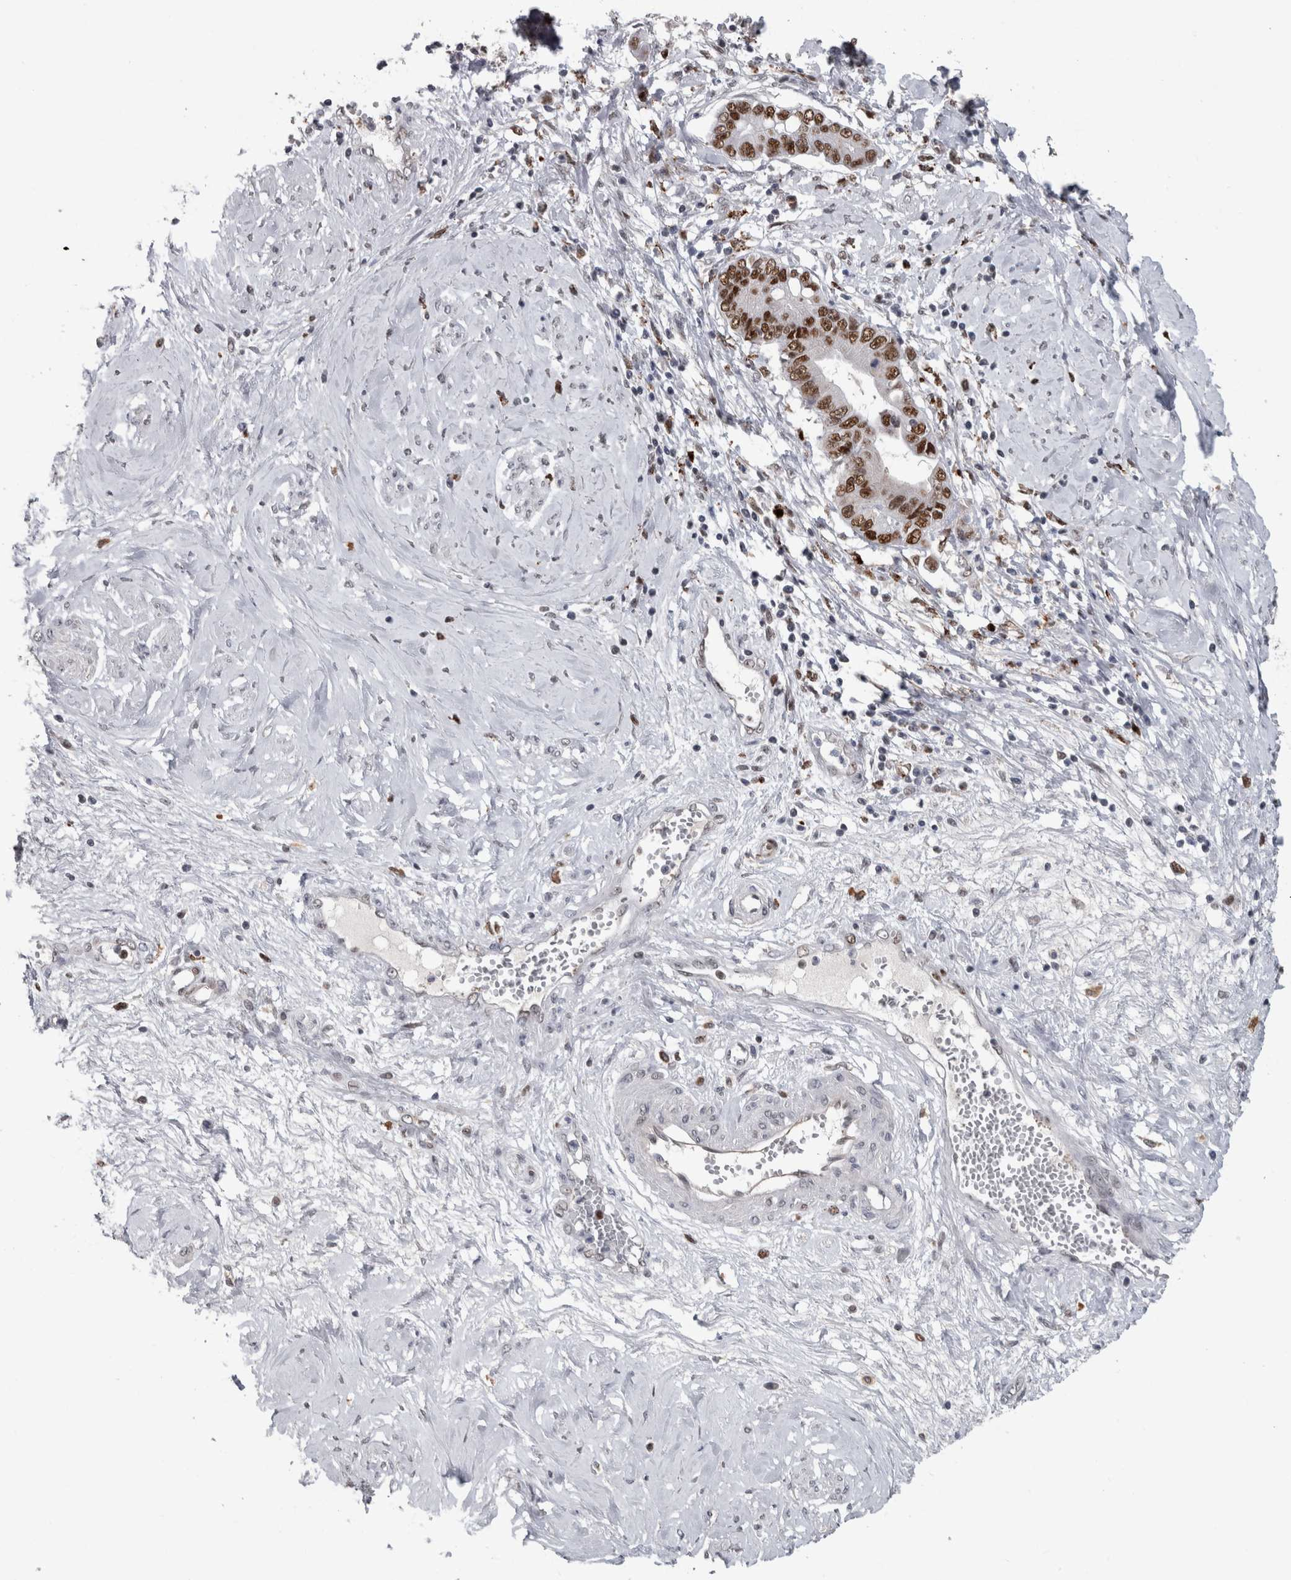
{"staining": {"intensity": "strong", "quantity": ">75%", "location": "nuclear"}, "tissue": "cervical cancer", "cell_type": "Tumor cells", "image_type": "cancer", "snomed": [{"axis": "morphology", "description": "Adenocarcinoma, NOS"}, {"axis": "topography", "description": "Cervix"}], "caption": "A brown stain labels strong nuclear positivity of a protein in cervical cancer (adenocarcinoma) tumor cells.", "gene": "POLD2", "patient": {"sex": "female", "age": 44}}